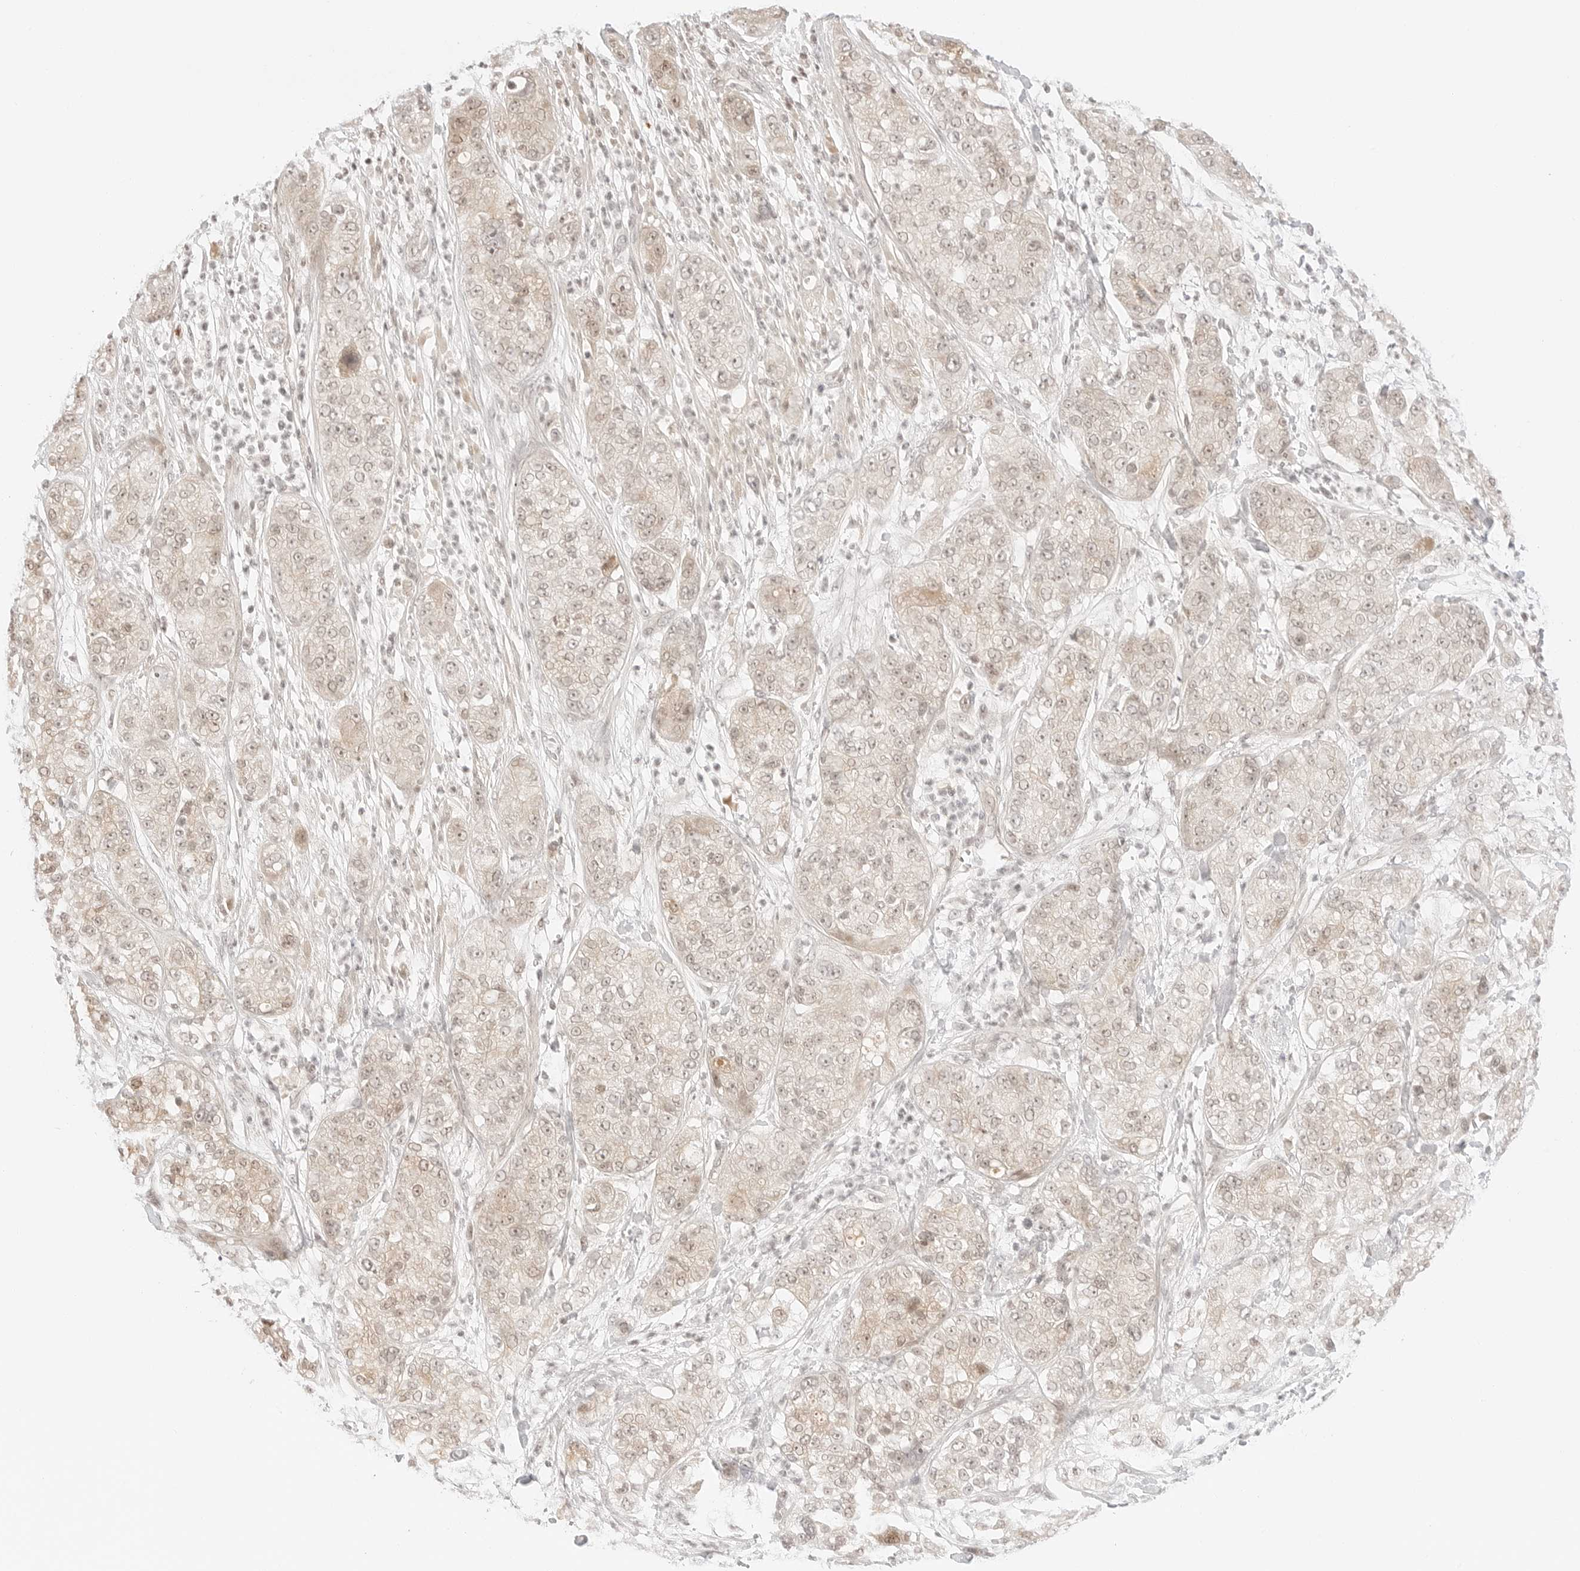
{"staining": {"intensity": "weak", "quantity": "<25%", "location": "cytoplasmic/membranous"}, "tissue": "pancreatic cancer", "cell_type": "Tumor cells", "image_type": "cancer", "snomed": [{"axis": "morphology", "description": "Adenocarcinoma, NOS"}, {"axis": "topography", "description": "Pancreas"}], "caption": "Immunohistochemistry (IHC) image of human pancreatic cancer stained for a protein (brown), which demonstrates no staining in tumor cells.", "gene": "RPS6KL1", "patient": {"sex": "female", "age": 78}}